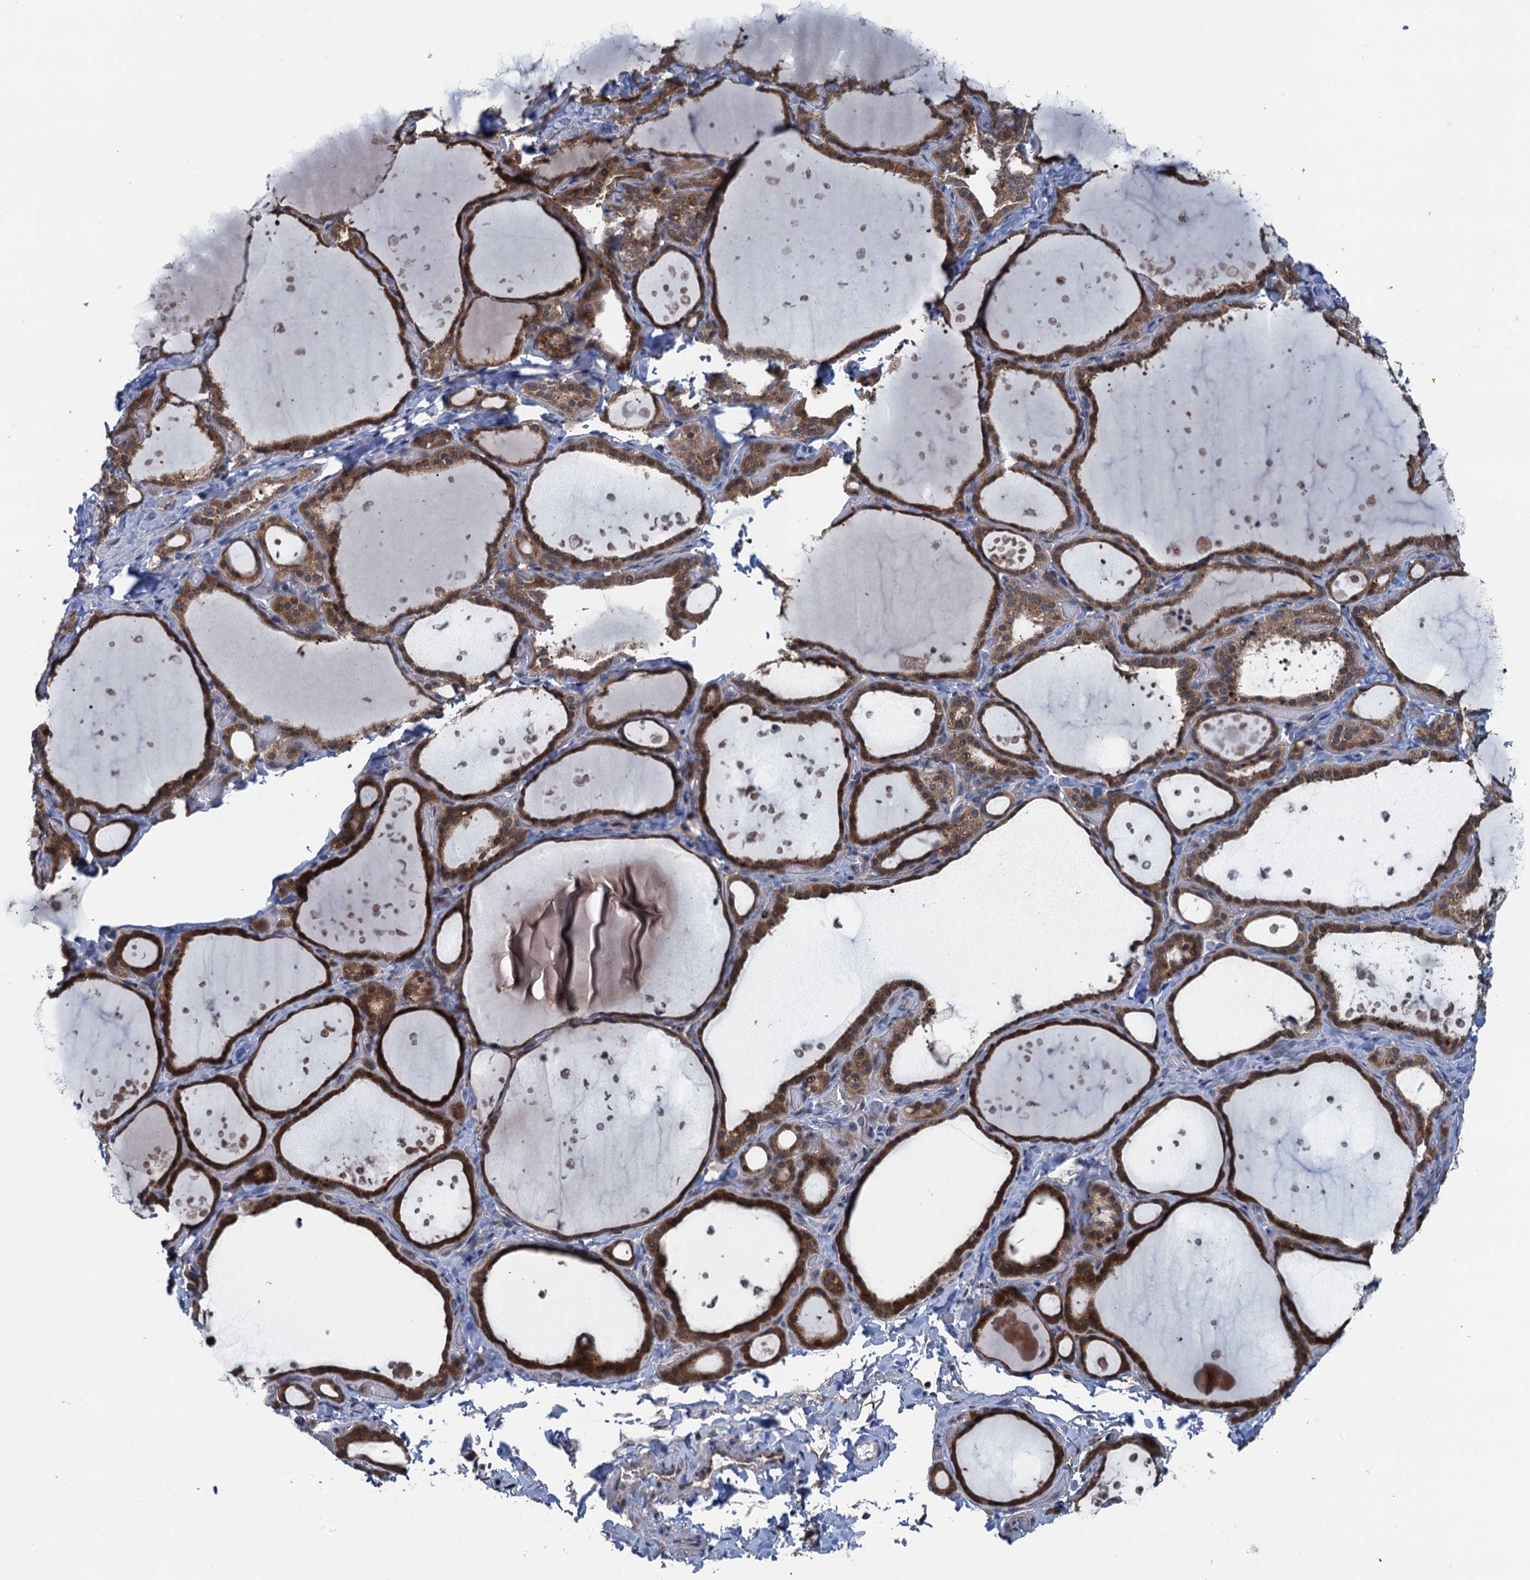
{"staining": {"intensity": "moderate", "quantity": ">75%", "location": "cytoplasmic/membranous,nuclear"}, "tissue": "thyroid gland", "cell_type": "Glandular cells", "image_type": "normal", "snomed": [{"axis": "morphology", "description": "Normal tissue, NOS"}, {"axis": "topography", "description": "Thyroid gland"}], "caption": "Protein positivity by immunohistochemistry reveals moderate cytoplasmic/membranous,nuclear staining in approximately >75% of glandular cells in unremarkable thyroid gland.", "gene": "CNTN5", "patient": {"sex": "female", "age": 44}}